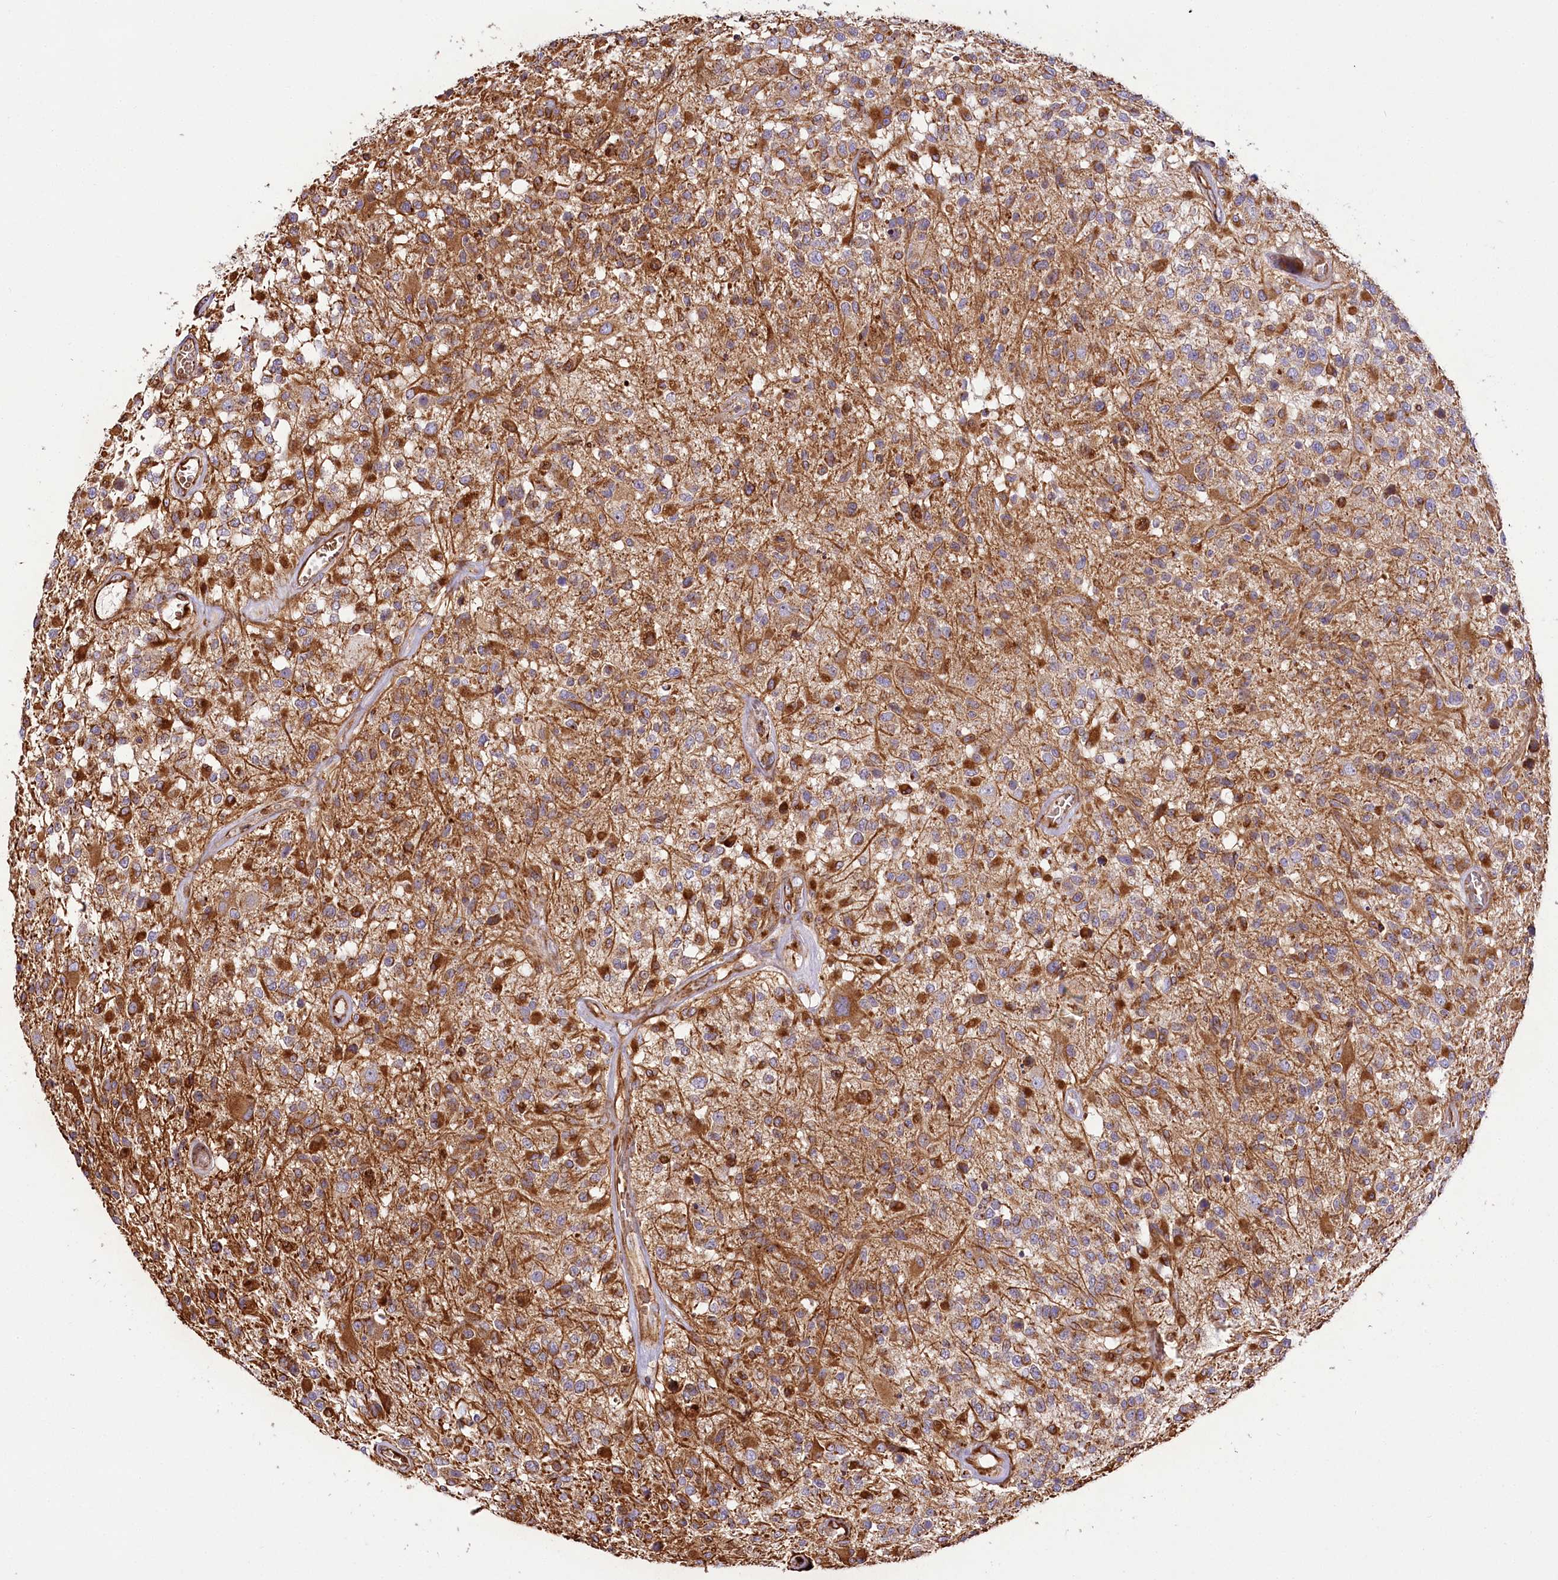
{"staining": {"intensity": "strong", "quantity": "25%-75%", "location": "cytoplasmic/membranous"}, "tissue": "glioma", "cell_type": "Tumor cells", "image_type": "cancer", "snomed": [{"axis": "morphology", "description": "Glioma, malignant, High grade"}, {"axis": "morphology", "description": "Glioblastoma, NOS"}, {"axis": "topography", "description": "Brain"}], "caption": "A photomicrograph of human glioblastoma stained for a protein shows strong cytoplasmic/membranous brown staining in tumor cells.", "gene": "THUMPD3", "patient": {"sex": "male", "age": 60}}